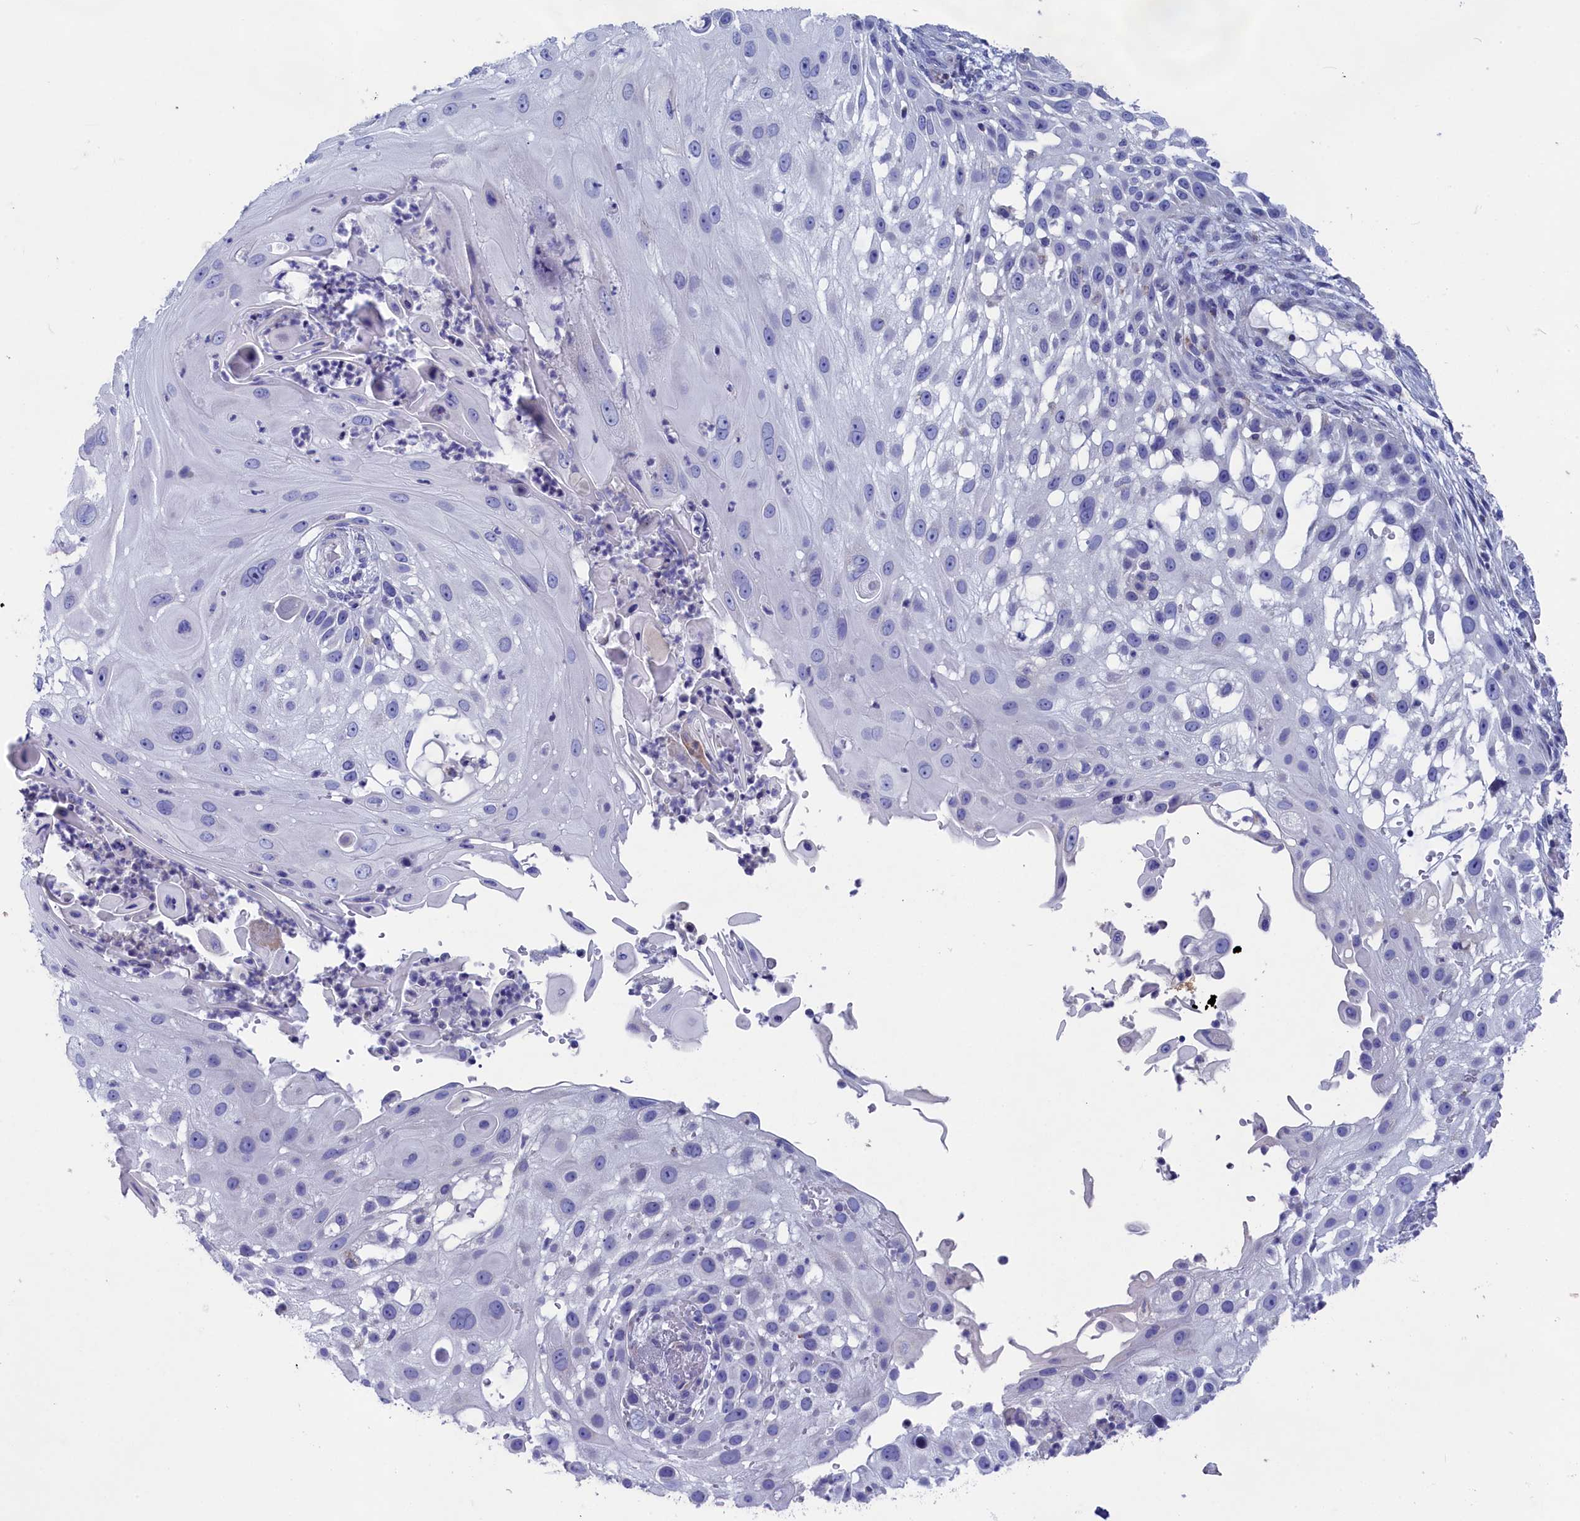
{"staining": {"intensity": "negative", "quantity": "none", "location": "none"}, "tissue": "skin cancer", "cell_type": "Tumor cells", "image_type": "cancer", "snomed": [{"axis": "morphology", "description": "Squamous cell carcinoma, NOS"}, {"axis": "topography", "description": "Skin"}], "caption": "Immunohistochemistry of skin cancer exhibits no positivity in tumor cells.", "gene": "PRDM12", "patient": {"sex": "female", "age": 44}}